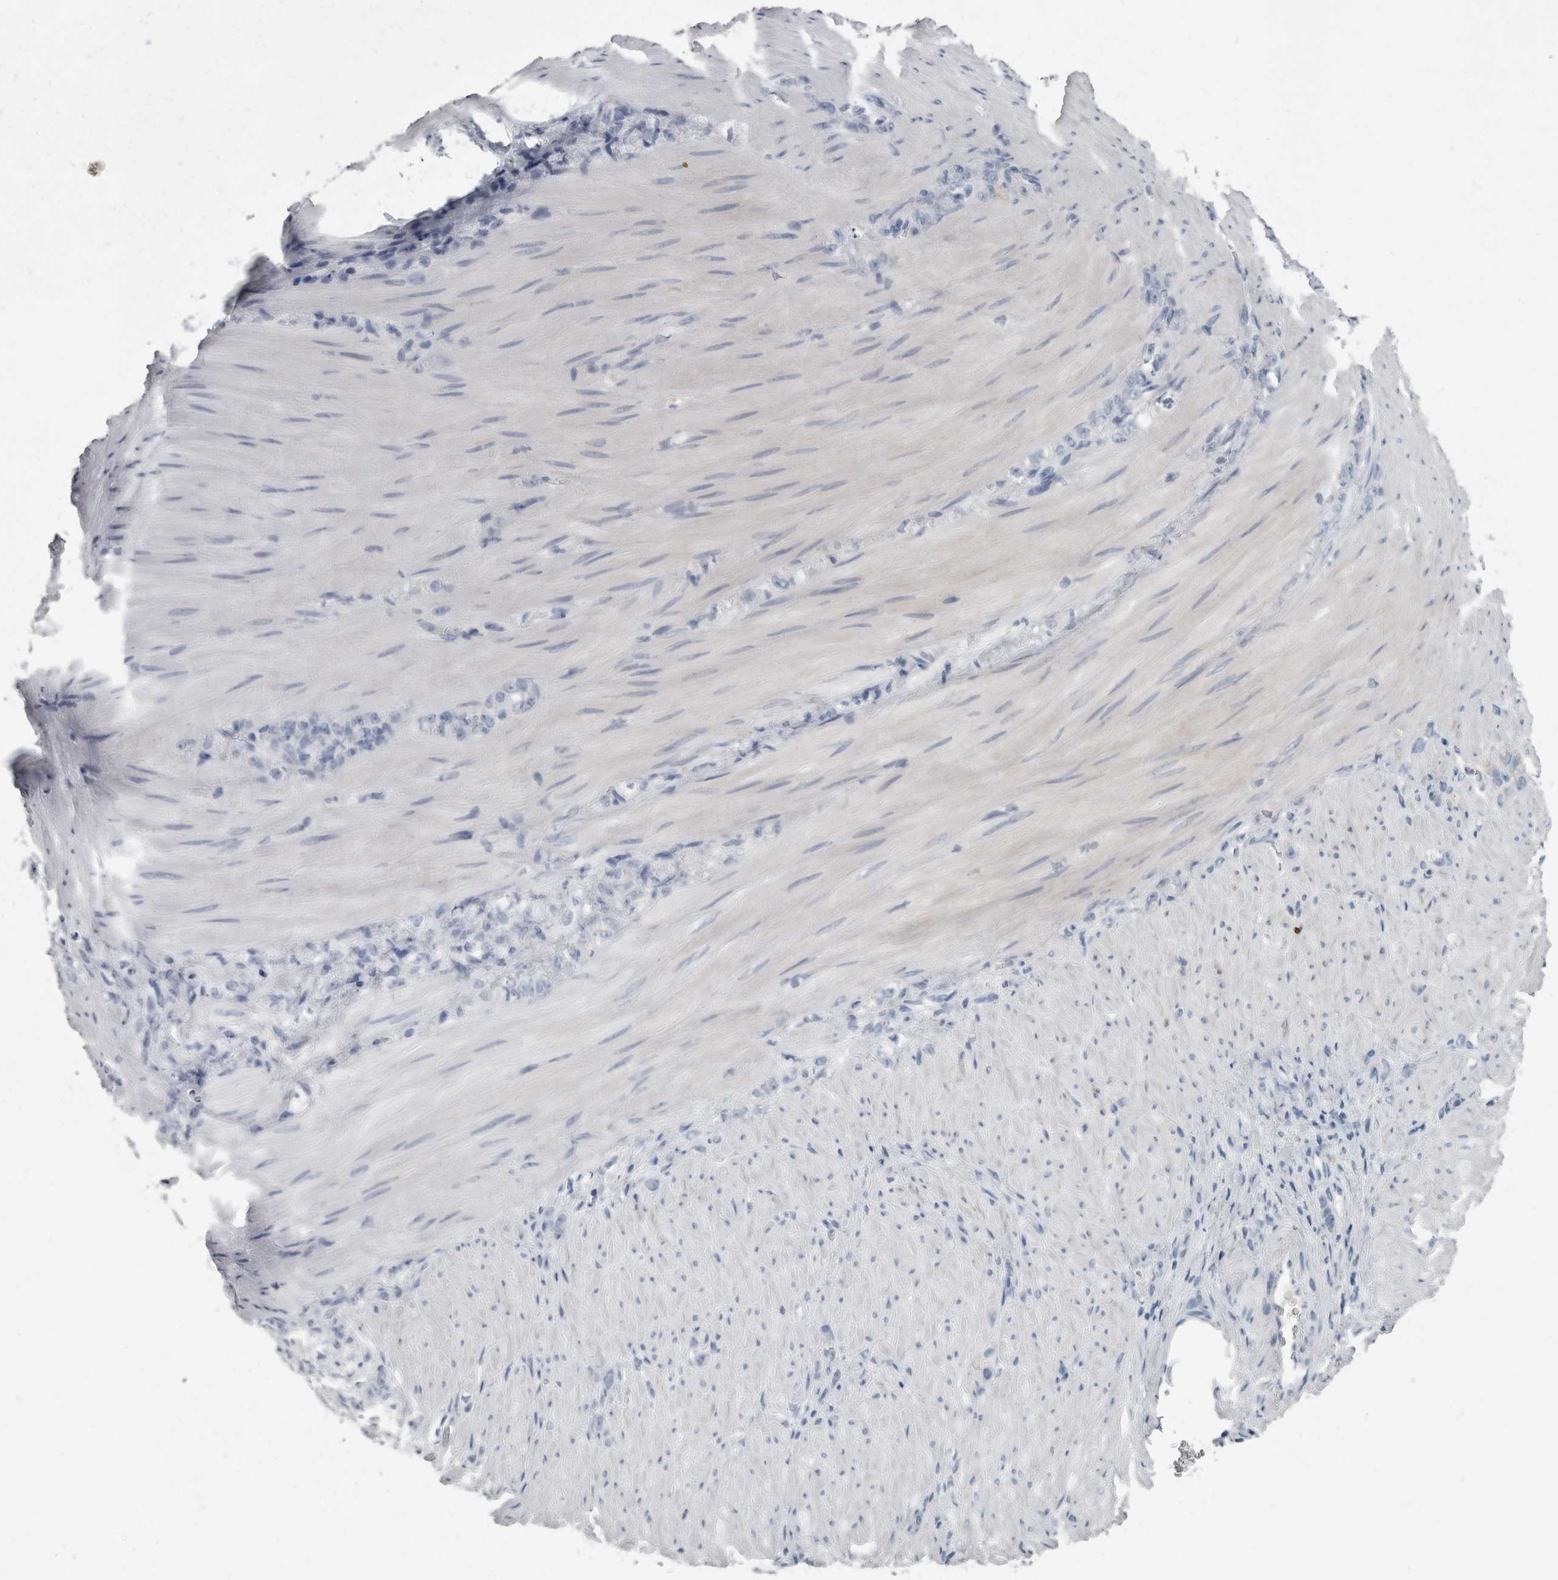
{"staining": {"intensity": "negative", "quantity": "none", "location": "none"}, "tissue": "stomach cancer", "cell_type": "Tumor cells", "image_type": "cancer", "snomed": [{"axis": "morphology", "description": "Normal tissue, NOS"}, {"axis": "morphology", "description": "Adenocarcinoma, NOS"}, {"axis": "topography", "description": "Stomach"}], "caption": "DAB immunohistochemical staining of human stomach cancer displays no significant staining in tumor cells.", "gene": "PPP1R3C", "patient": {"sex": "male", "age": 82}}